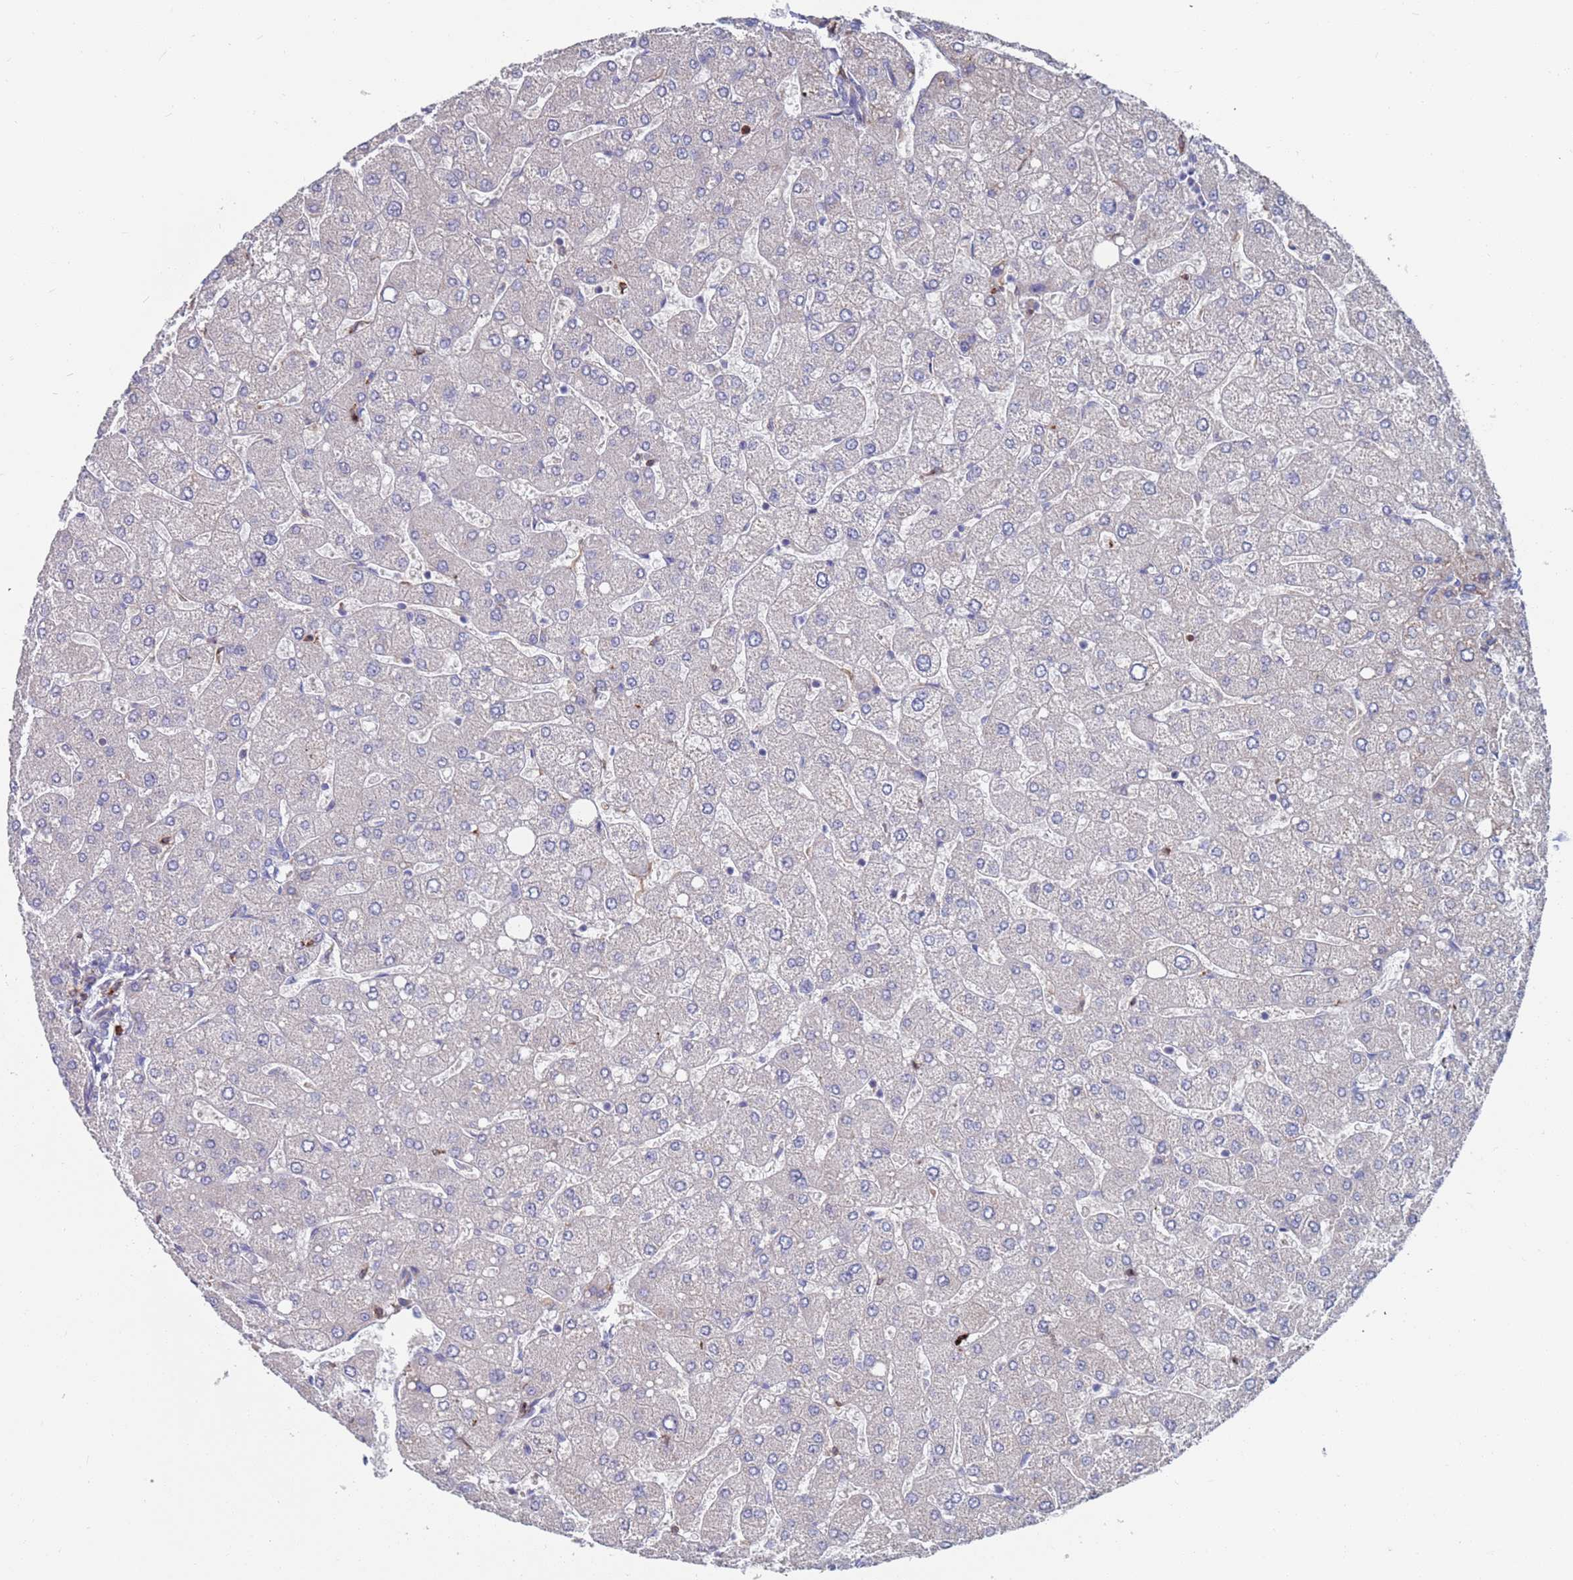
{"staining": {"intensity": "negative", "quantity": "none", "location": "none"}, "tissue": "liver", "cell_type": "Cholangiocytes", "image_type": "normal", "snomed": [{"axis": "morphology", "description": "Normal tissue, NOS"}, {"axis": "topography", "description": "Liver"}], "caption": "The histopathology image exhibits no significant expression in cholangiocytes of liver.", "gene": "GREB1L", "patient": {"sex": "male", "age": 55}}